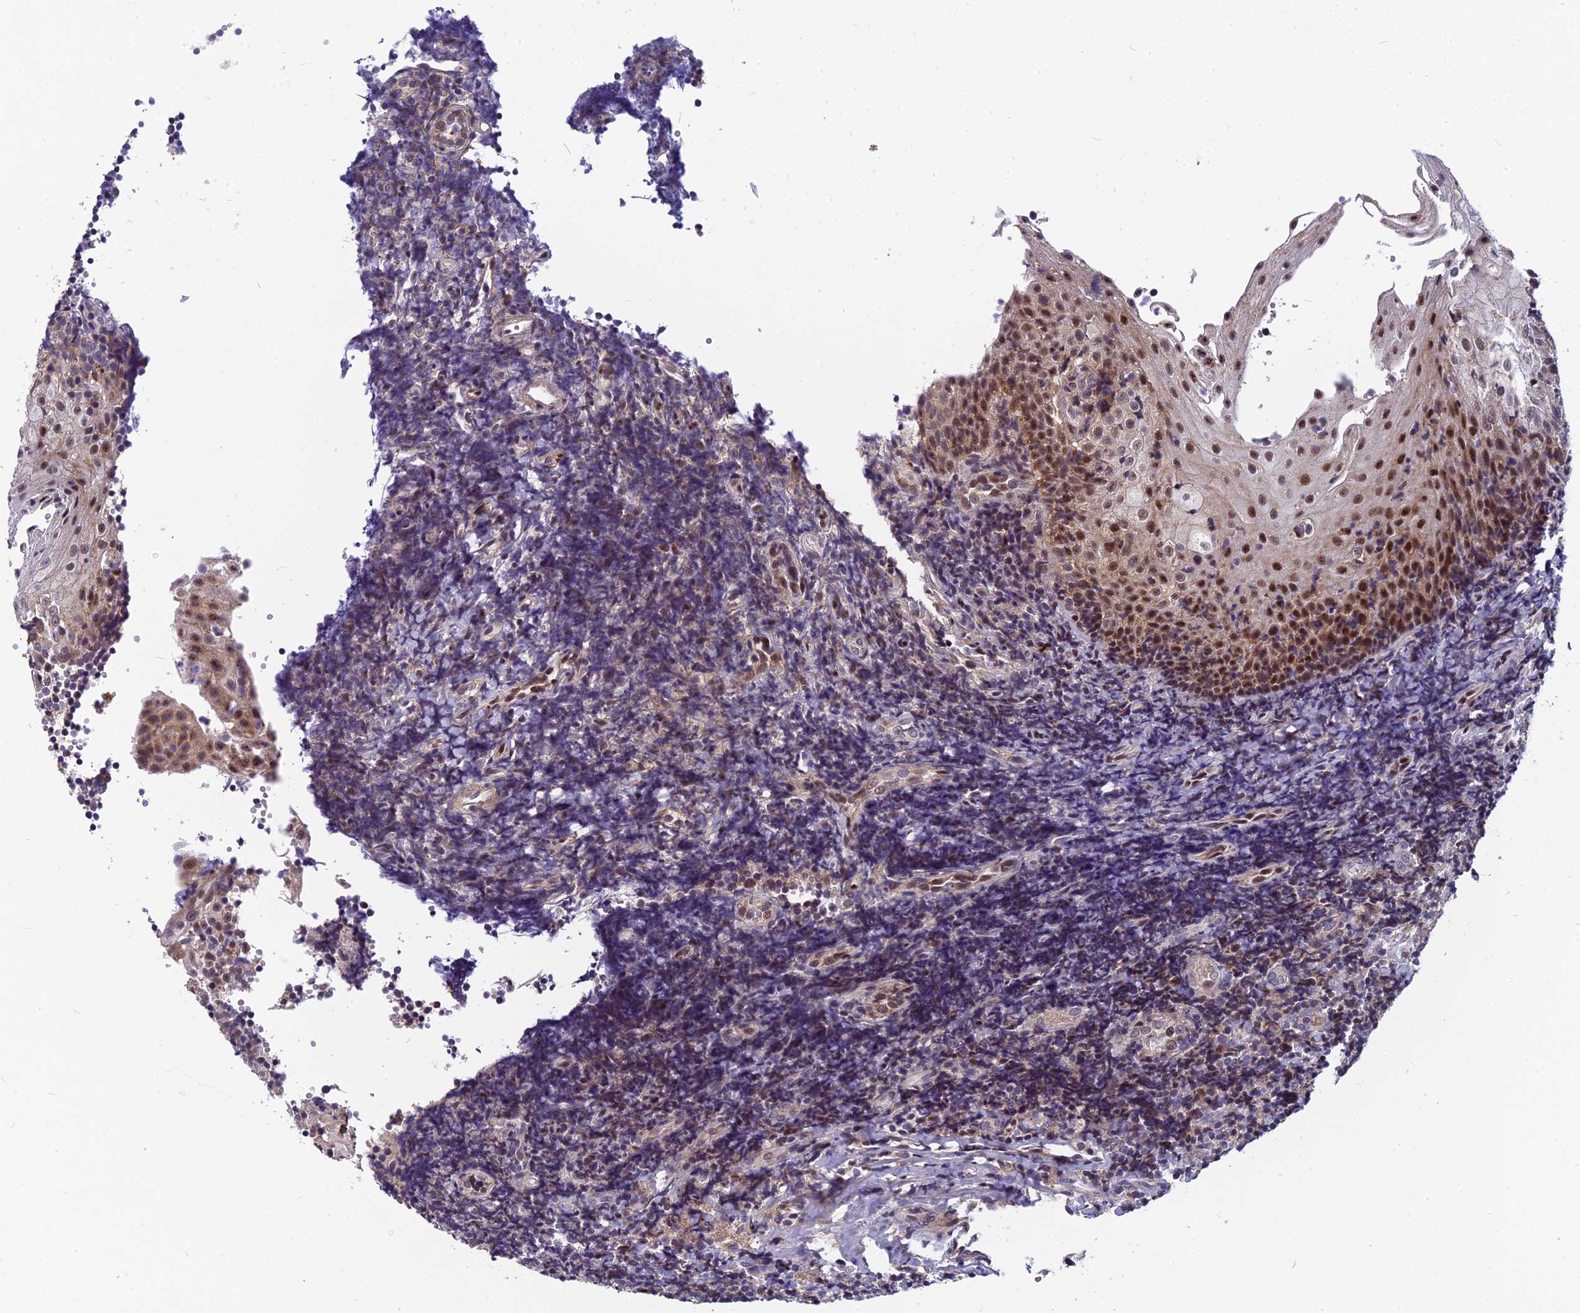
{"staining": {"intensity": "weak", "quantity": "<25%", "location": "cytoplasmic/membranous"}, "tissue": "tonsil", "cell_type": "Germinal center cells", "image_type": "normal", "snomed": [{"axis": "morphology", "description": "Normal tissue, NOS"}, {"axis": "topography", "description": "Tonsil"}], "caption": "Tonsil was stained to show a protein in brown. There is no significant positivity in germinal center cells. (DAB (3,3'-diaminobenzidine) immunohistochemistry (IHC) with hematoxylin counter stain).", "gene": "CMC1", "patient": {"sex": "female", "age": 40}}